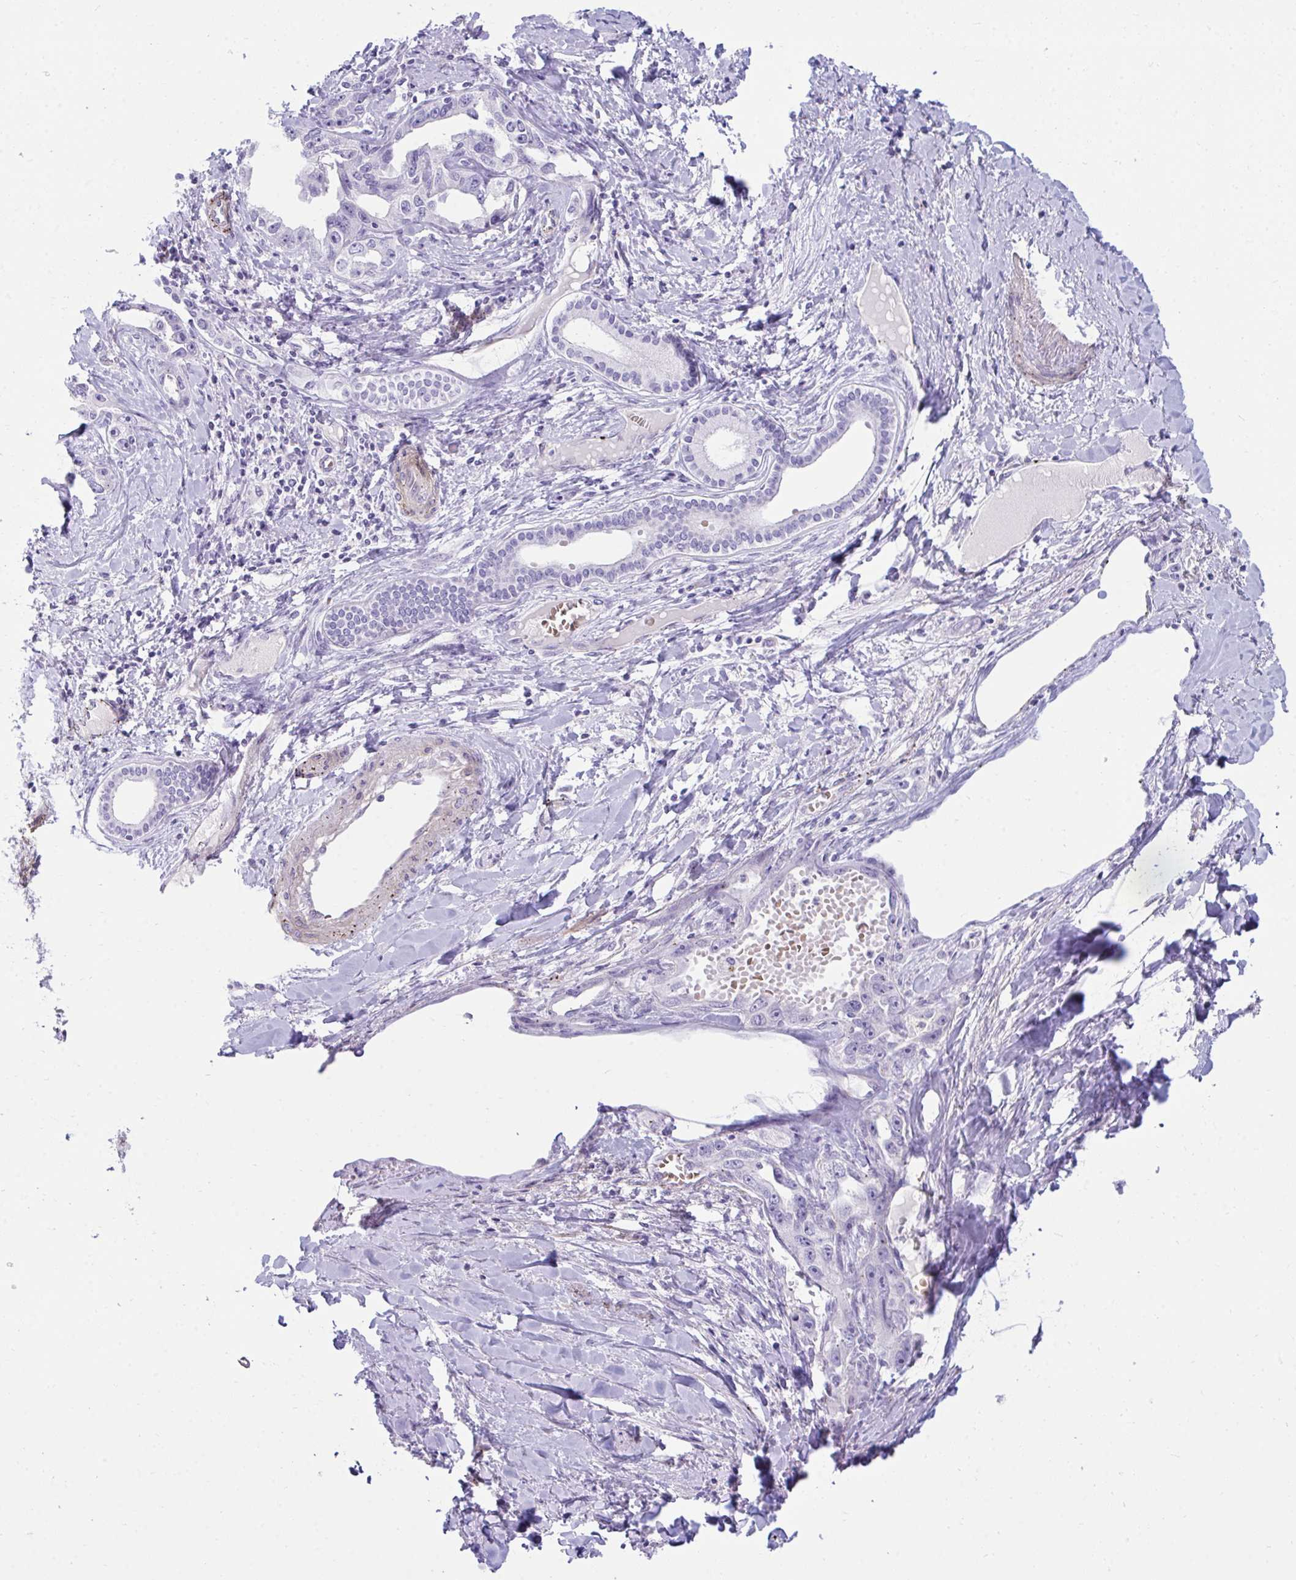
{"staining": {"intensity": "negative", "quantity": "none", "location": "none"}, "tissue": "liver cancer", "cell_type": "Tumor cells", "image_type": "cancer", "snomed": [{"axis": "morphology", "description": "Cholangiocarcinoma"}, {"axis": "topography", "description": "Liver"}], "caption": "Liver cholangiocarcinoma was stained to show a protein in brown. There is no significant staining in tumor cells.", "gene": "UBL3", "patient": {"sex": "male", "age": 59}}